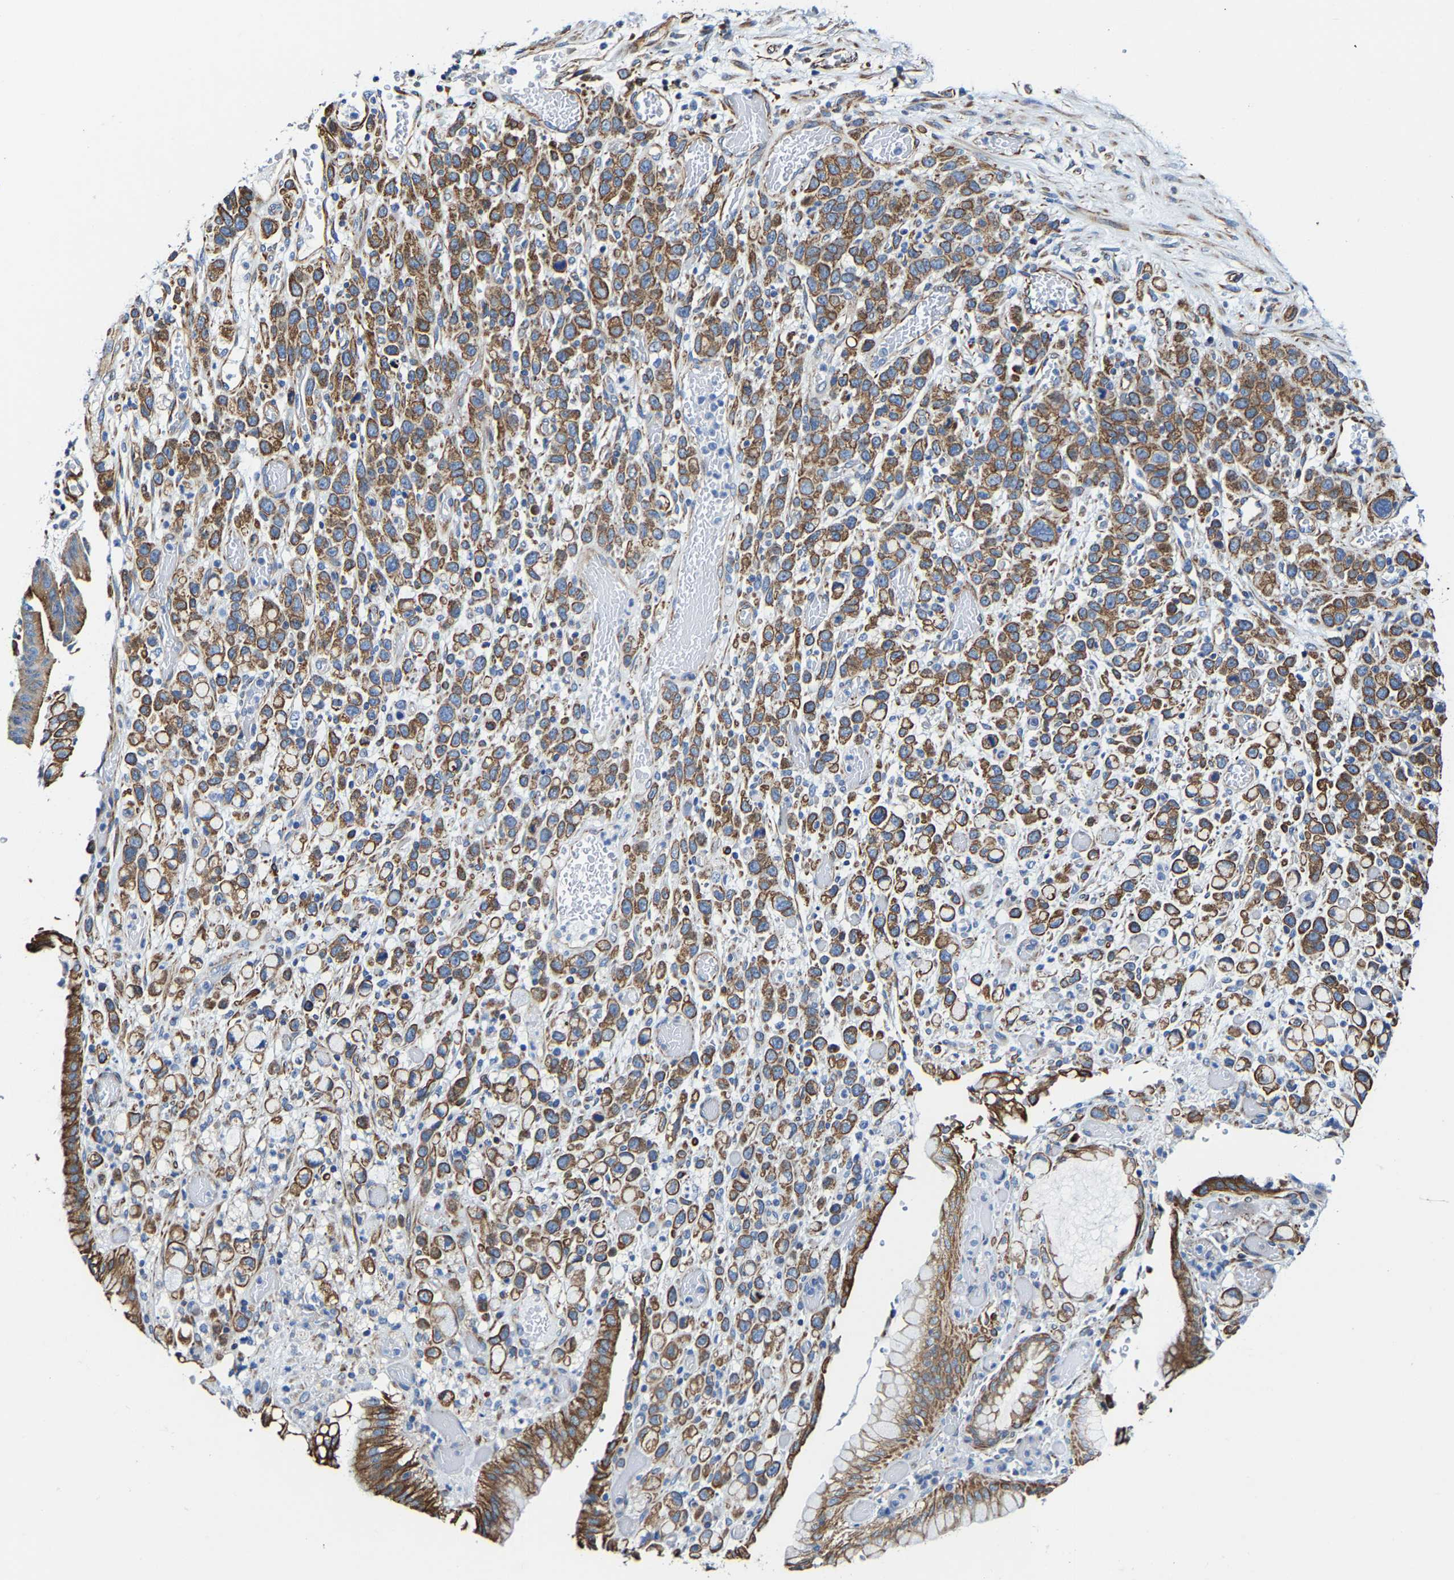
{"staining": {"intensity": "moderate", "quantity": ">75%", "location": "cytoplasmic/membranous"}, "tissue": "stomach cancer", "cell_type": "Tumor cells", "image_type": "cancer", "snomed": [{"axis": "morphology", "description": "Normal tissue, NOS"}, {"axis": "morphology", "description": "Adenocarcinoma, NOS"}, {"axis": "morphology", "description": "Adenocarcinoma, High grade"}, {"axis": "topography", "description": "Stomach, upper"}, {"axis": "topography", "description": "Stomach"}], "caption": "Tumor cells exhibit moderate cytoplasmic/membranous positivity in about >75% of cells in stomach cancer.", "gene": "MMEL1", "patient": {"sex": "female", "age": 65}}